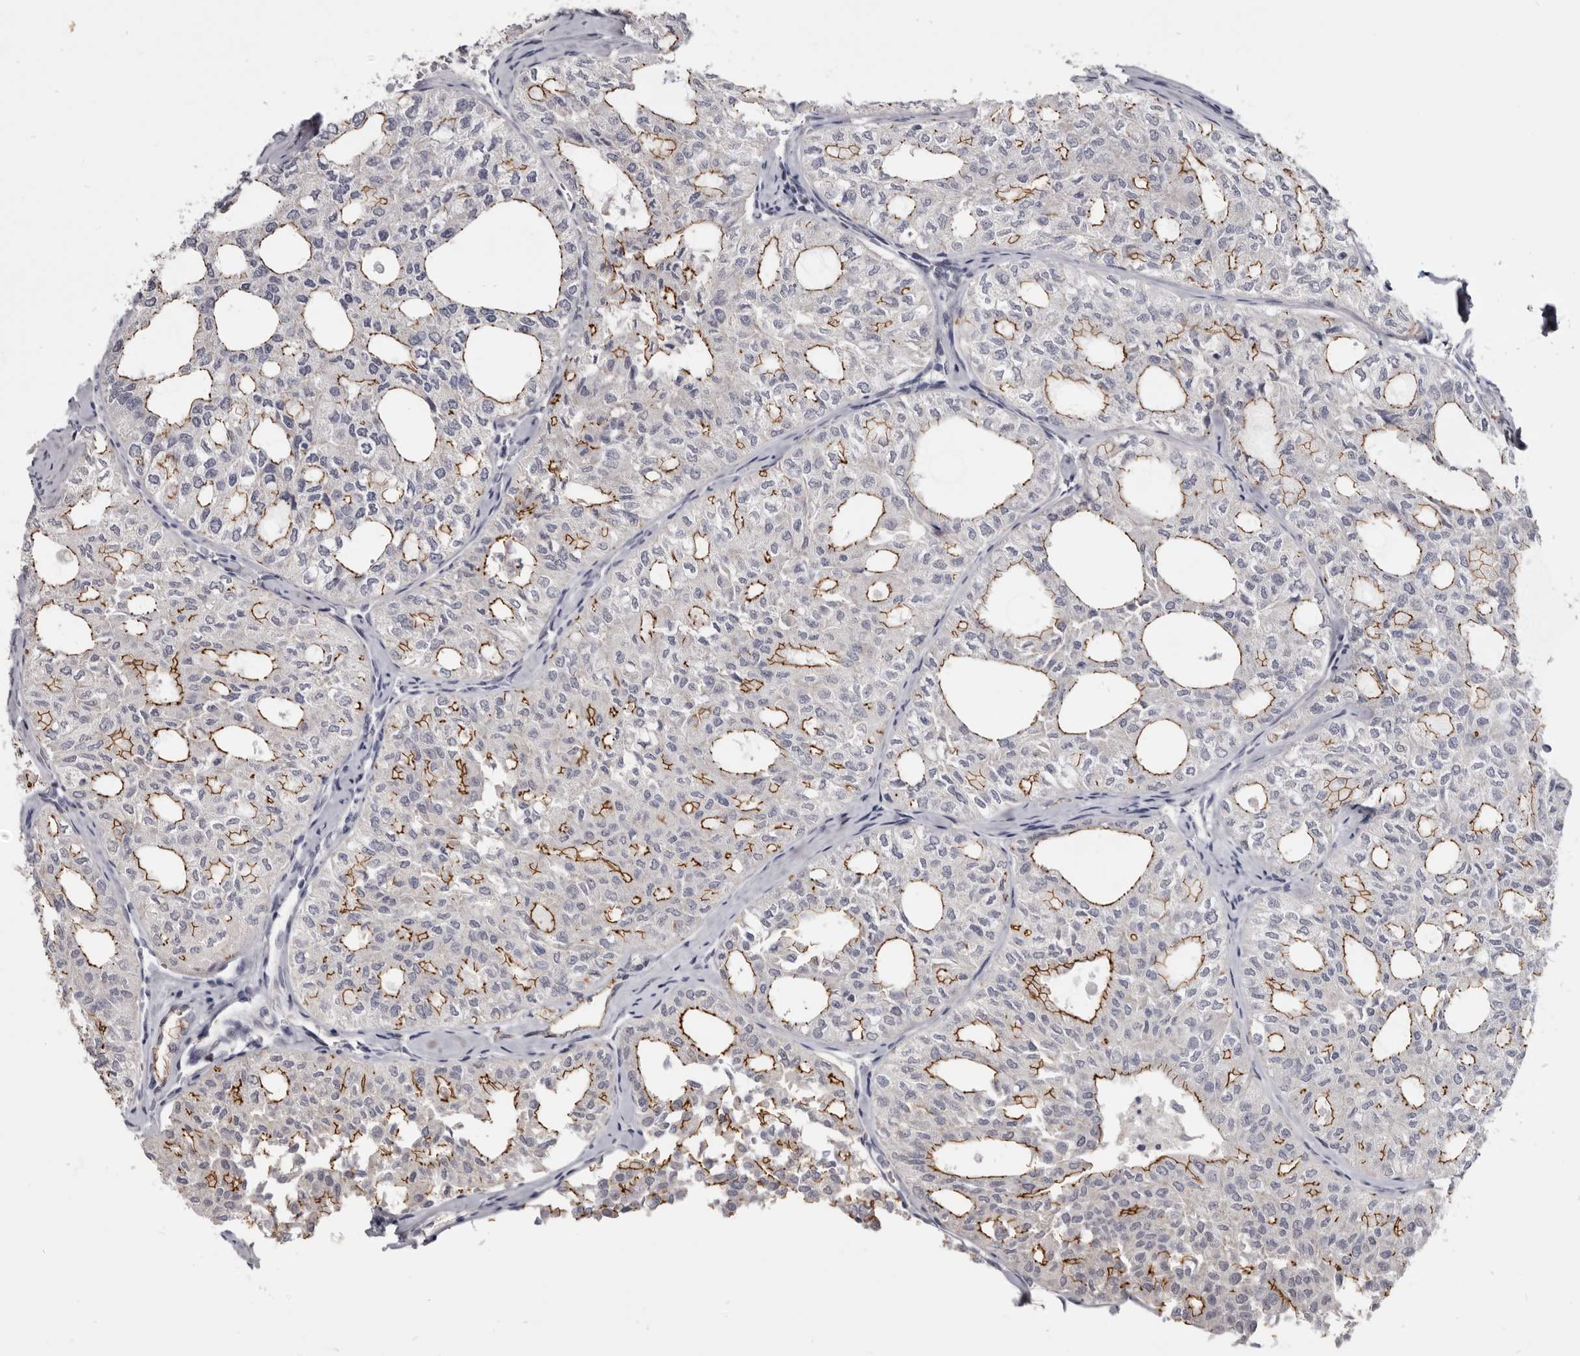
{"staining": {"intensity": "strong", "quantity": "25%-75%", "location": "cytoplasmic/membranous"}, "tissue": "thyroid cancer", "cell_type": "Tumor cells", "image_type": "cancer", "snomed": [{"axis": "morphology", "description": "Follicular adenoma carcinoma, NOS"}, {"axis": "topography", "description": "Thyroid gland"}], "caption": "Protein expression analysis of thyroid follicular adenoma carcinoma demonstrates strong cytoplasmic/membranous expression in about 25%-75% of tumor cells. (IHC, brightfield microscopy, high magnification).", "gene": "CGN", "patient": {"sex": "male", "age": 75}}